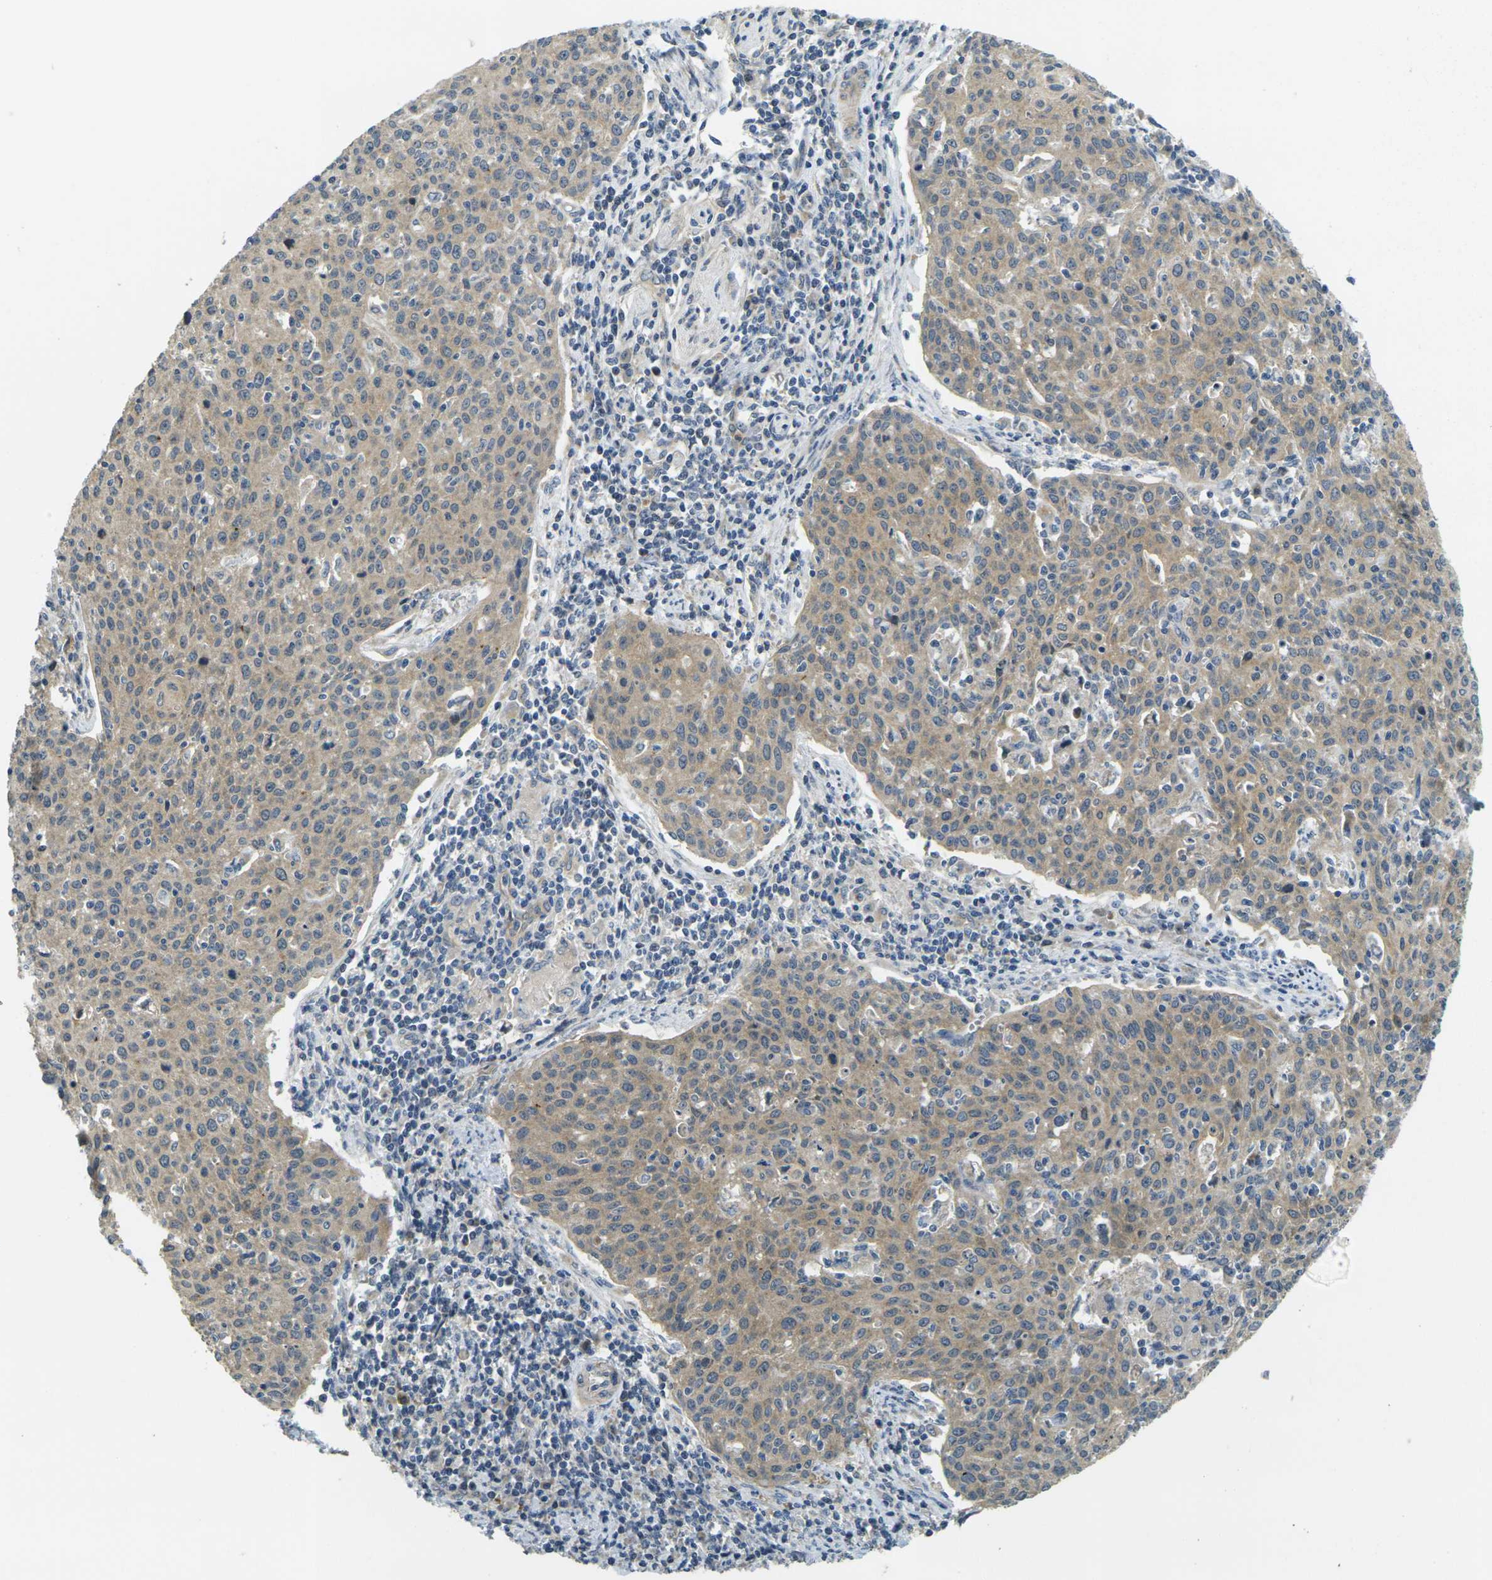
{"staining": {"intensity": "moderate", "quantity": ">75%", "location": "cytoplasmic/membranous"}, "tissue": "cervical cancer", "cell_type": "Tumor cells", "image_type": "cancer", "snomed": [{"axis": "morphology", "description": "Squamous cell carcinoma, NOS"}, {"axis": "topography", "description": "Cervix"}], "caption": "A brown stain shows moderate cytoplasmic/membranous staining of a protein in cervical cancer (squamous cell carcinoma) tumor cells.", "gene": "MINAR2", "patient": {"sex": "female", "age": 38}}